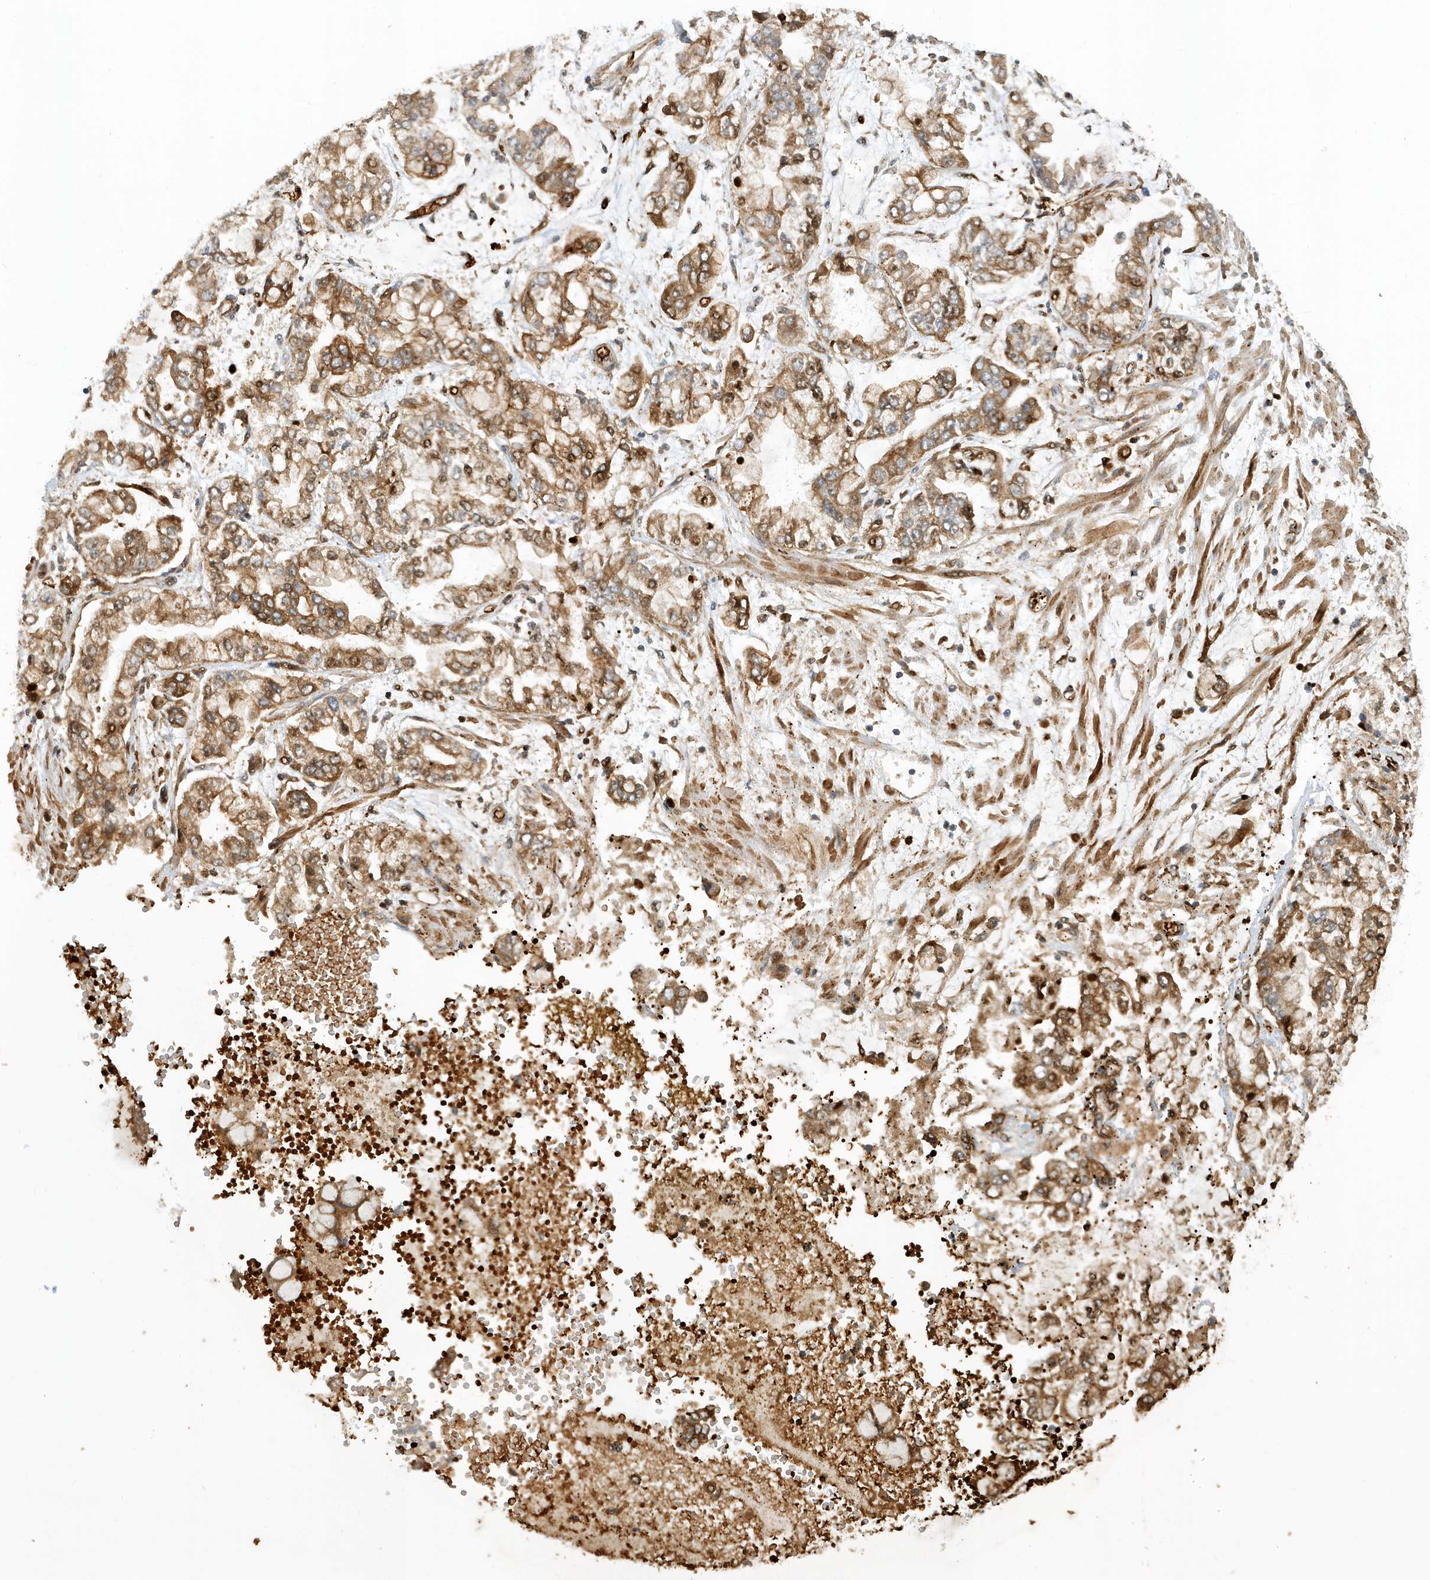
{"staining": {"intensity": "moderate", "quantity": ">75%", "location": "cytoplasmic/membranous"}, "tissue": "stomach cancer", "cell_type": "Tumor cells", "image_type": "cancer", "snomed": [{"axis": "morphology", "description": "Normal tissue, NOS"}, {"axis": "morphology", "description": "Adenocarcinoma, NOS"}, {"axis": "topography", "description": "Stomach, upper"}, {"axis": "topography", "description": "Stomach"}], "caption": "Brown immunohistochemical staining in stomach cancer demonstrates moderate cytoplasmic/membranous expression in about >75% of tumor cells.", "gene": "FYCO1", "patient": {"sex": "male", "age": 76}}